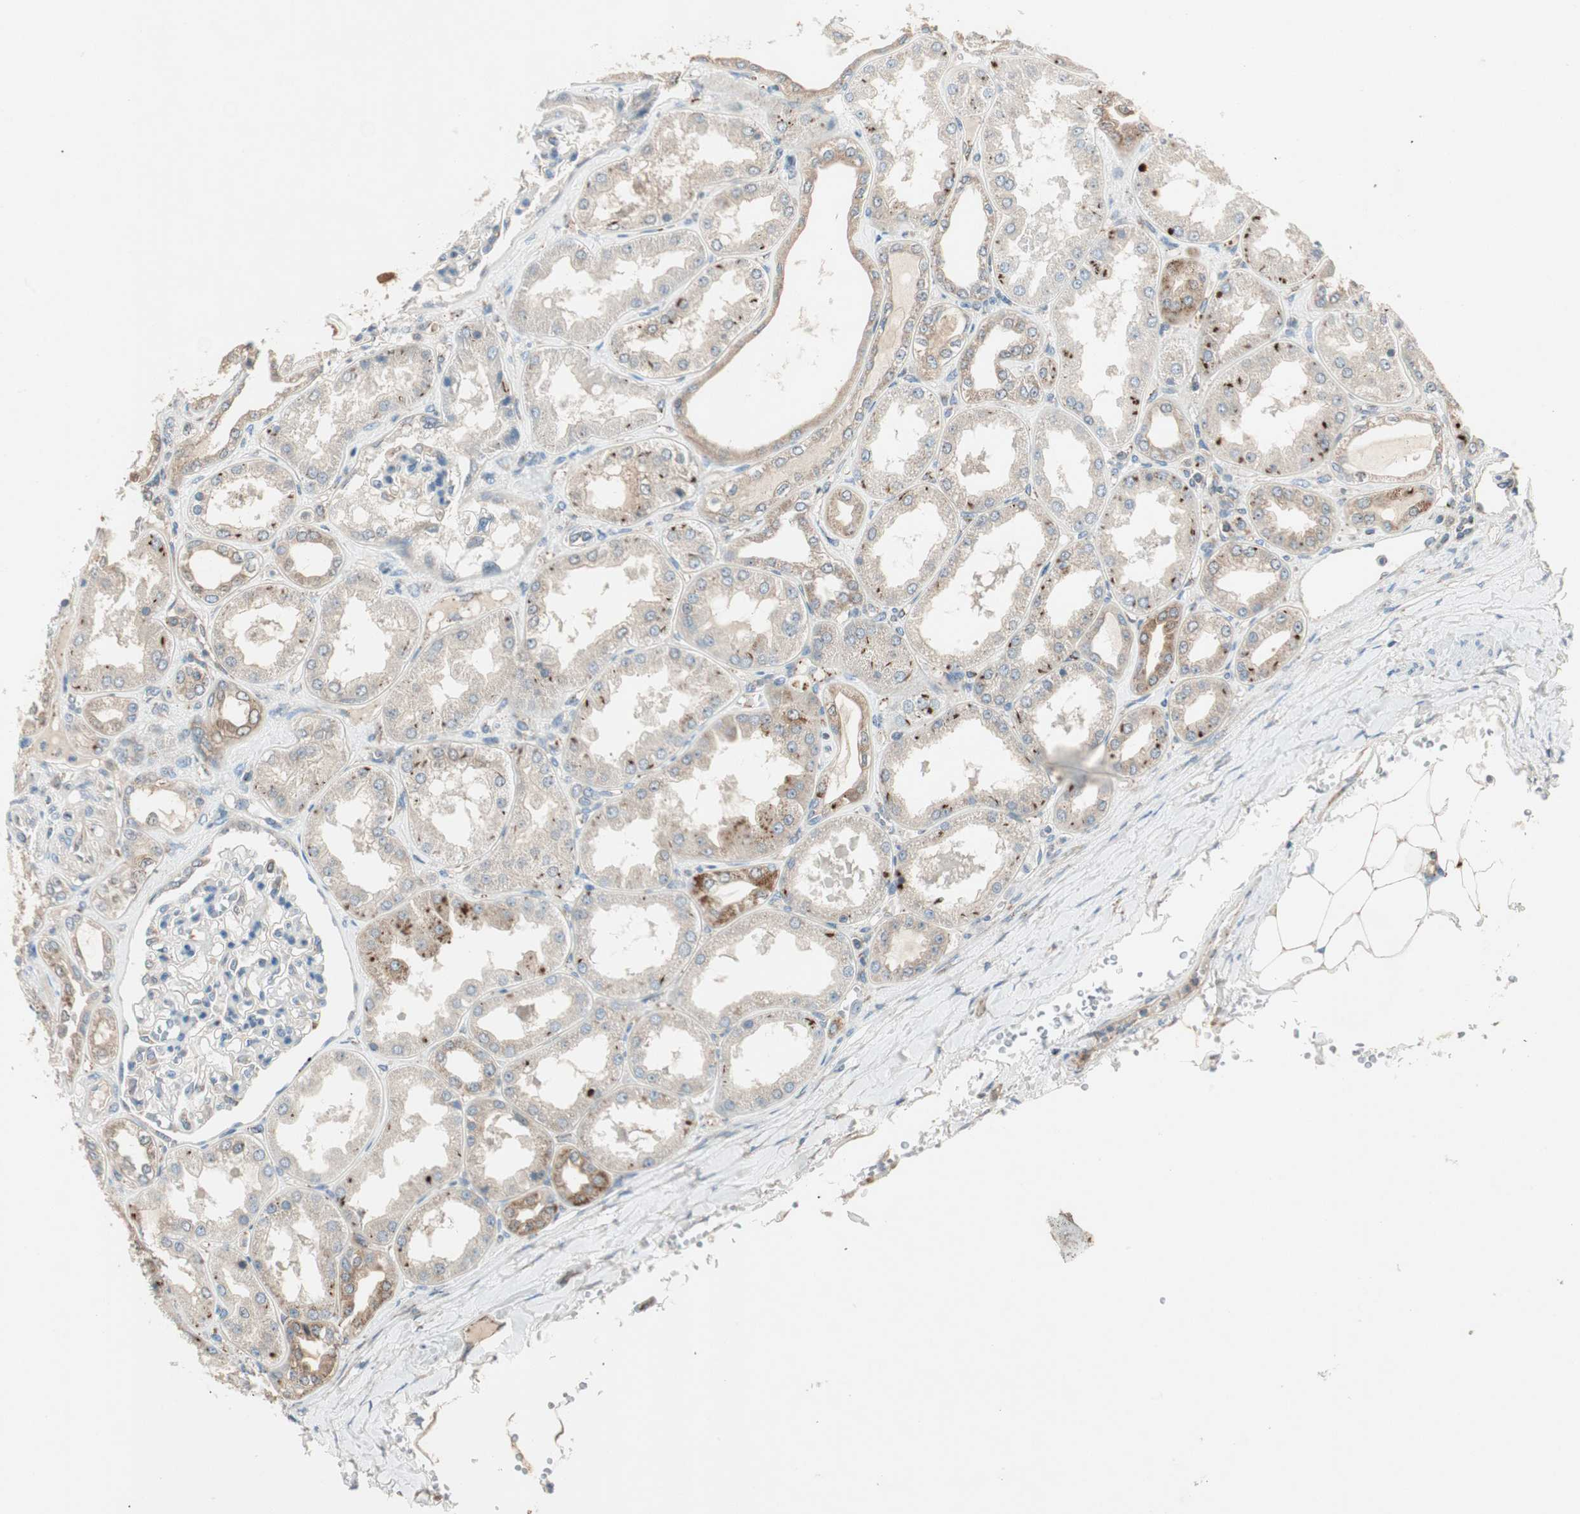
{"staining": {"intensity": "moderate", "quantity": ">75%", "location": "cytoplasmic/membranous"}, "tissue": "kidney", "cell_type": "Cells in glomeruli", "image_type": "normal", "snomed": [{"axis": "morphology", "description": "Normal tissue, NOS"}, {"axis": "topography", "description": "Kidney"}], "caption": "Brown immunohistochemical staining in normal human kidney demonstrates moderate cytoplasmic/membranous expression in approximately >75% of cells in glomeruli.", "gene": "CHADL", "patient": {"sex": "female", "age": 56}}